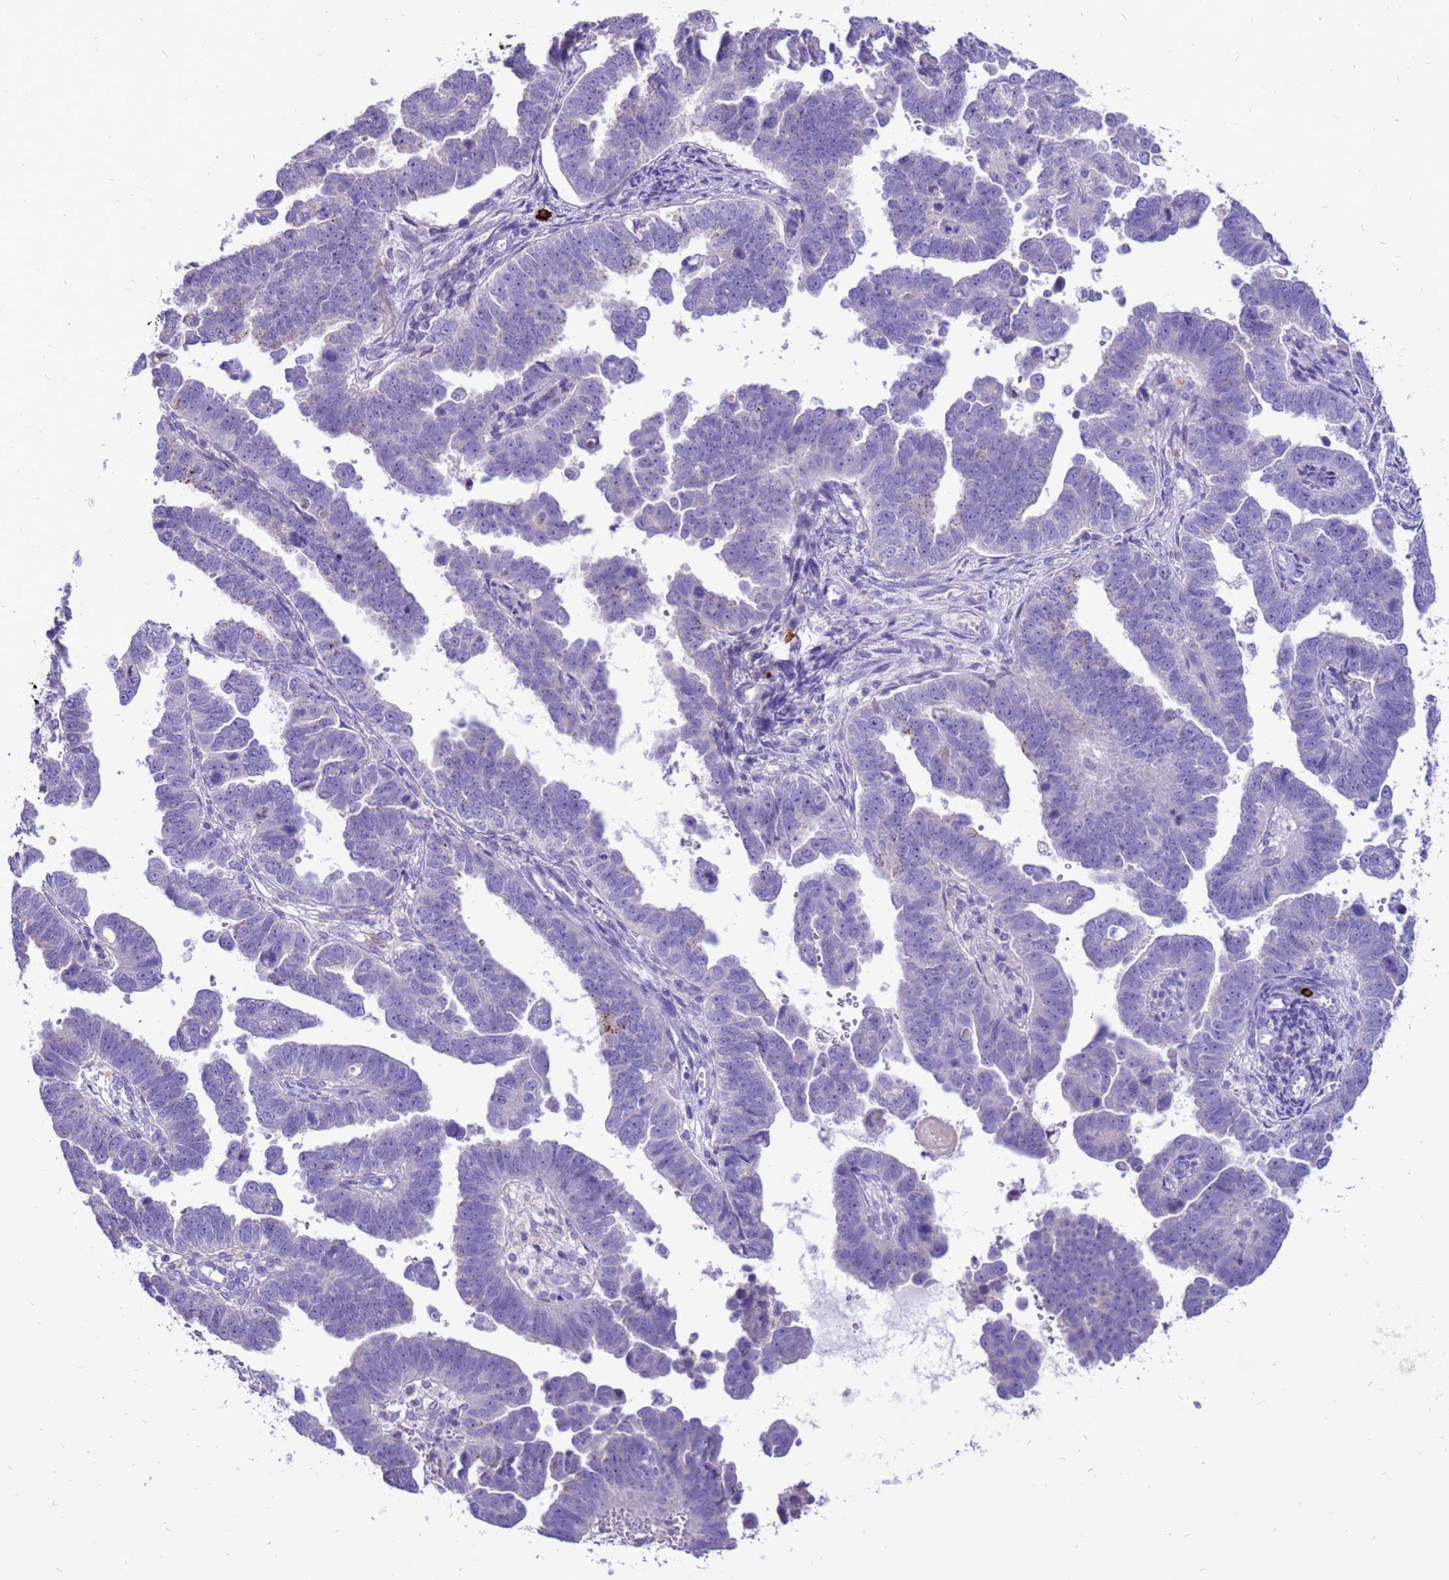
{"staining": {"intensity": "negative", "quantity": "none", "location": "none"}, "tissue": "endometrial cancer", "cell_type": "Tumor cells", "image_type": "cancer", "snomed": [{"axis": "morphology", "description": "Adenocarcinoma, NOS"}, {"axis": "topography", "description": "Endometrium"}], "caption": "Endometrial cancer stained for a protein using immunohistochemistry demonstrates no expression tumor cells.", "gene": "PDE10A", "patient": {"sex": "female", "age": 75}}